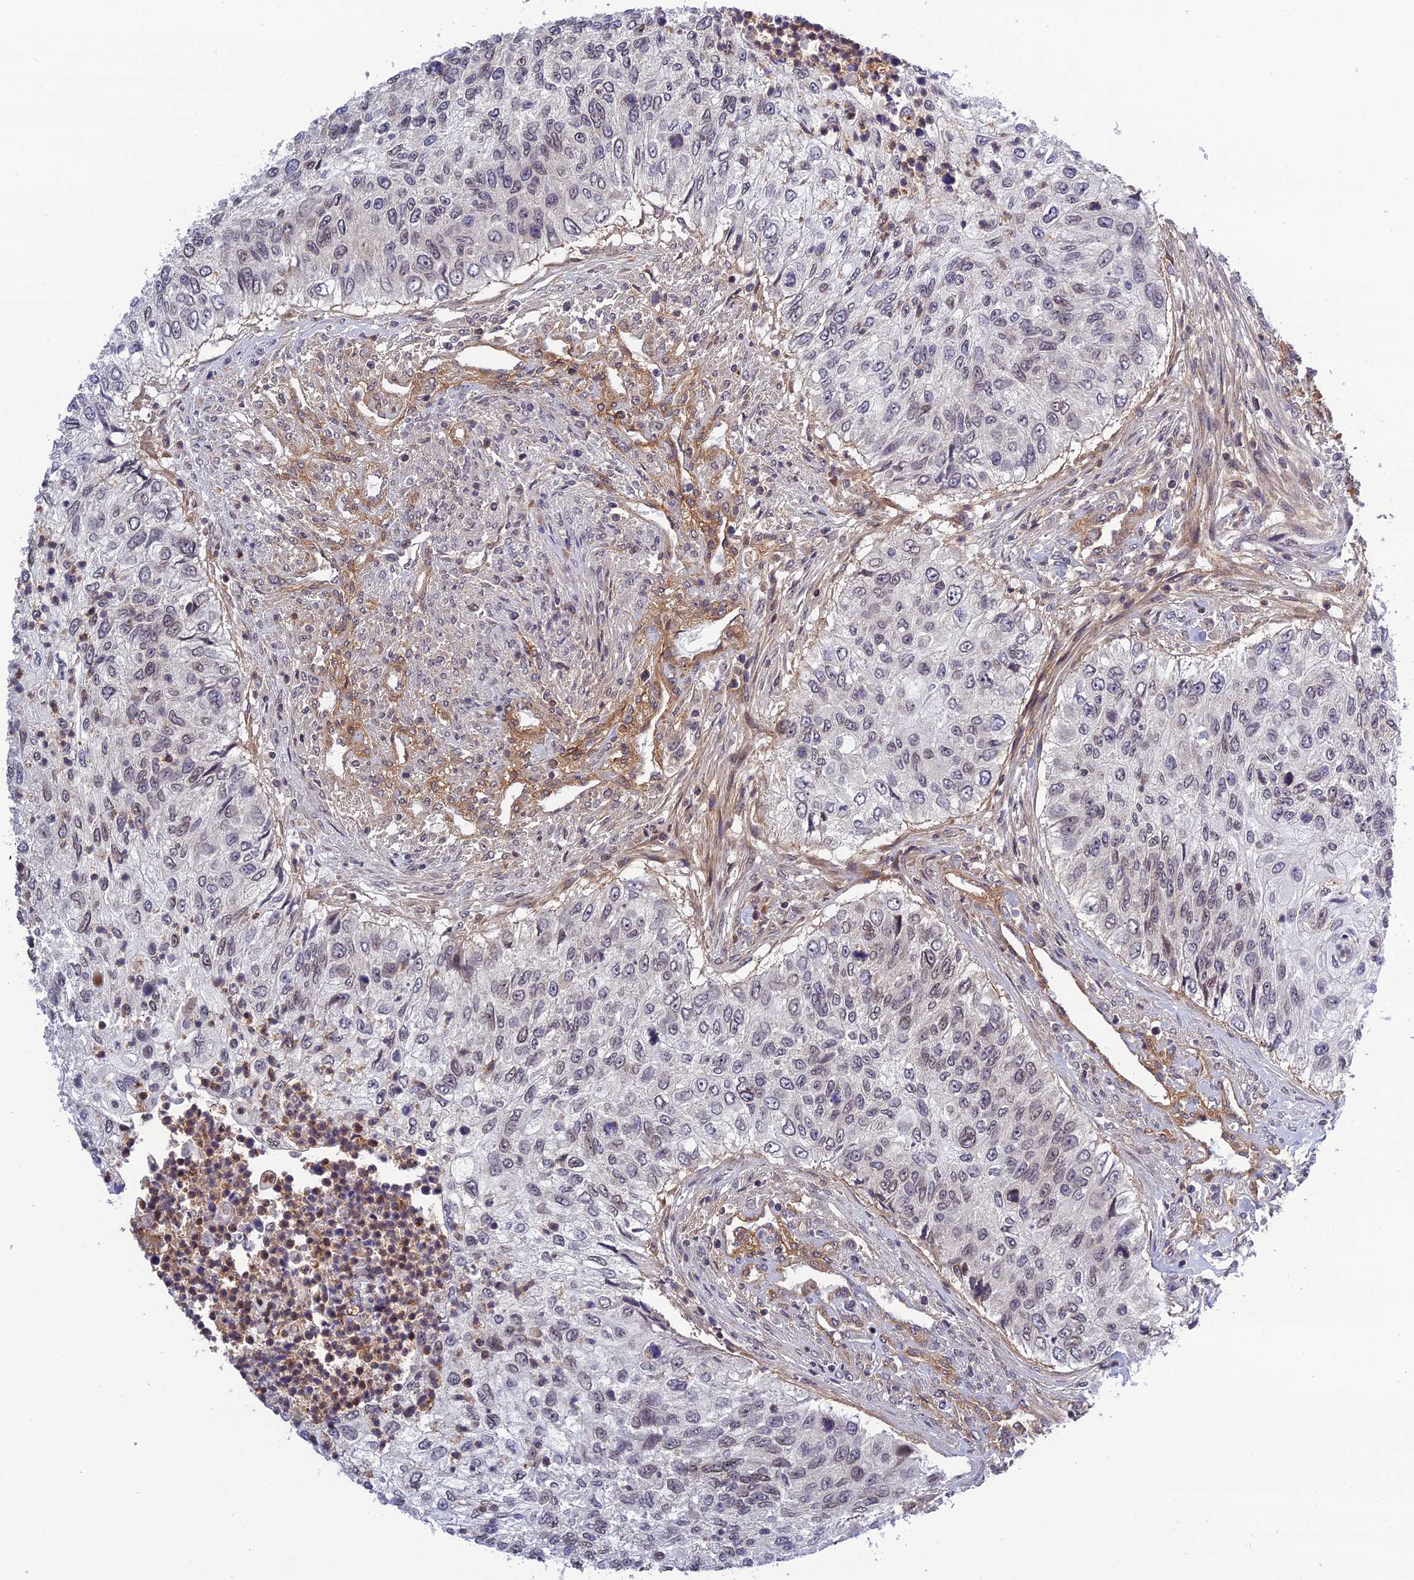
{"staining": {"intensity": "weak", "quantity": "25%-75%", "location": "nuclear"}, "tissue": "urothelial cancer", "cell_type": "Tumor cells", "image_type": "cancer", "snomed": [{"axis": "morphology", "description": "Urothelial carcinoma, High grade"}, {"axis": "topography", "description": "Urinary bladder"}], "caption": "Human urothelial carcinoma (high-grade) stained for a protein (brown) reveals weak nuclear positive positivity in approximately 25%-75% of tumor cells.", "gene": "REXO1", "patient": {"sex": "female", "age": 60}}